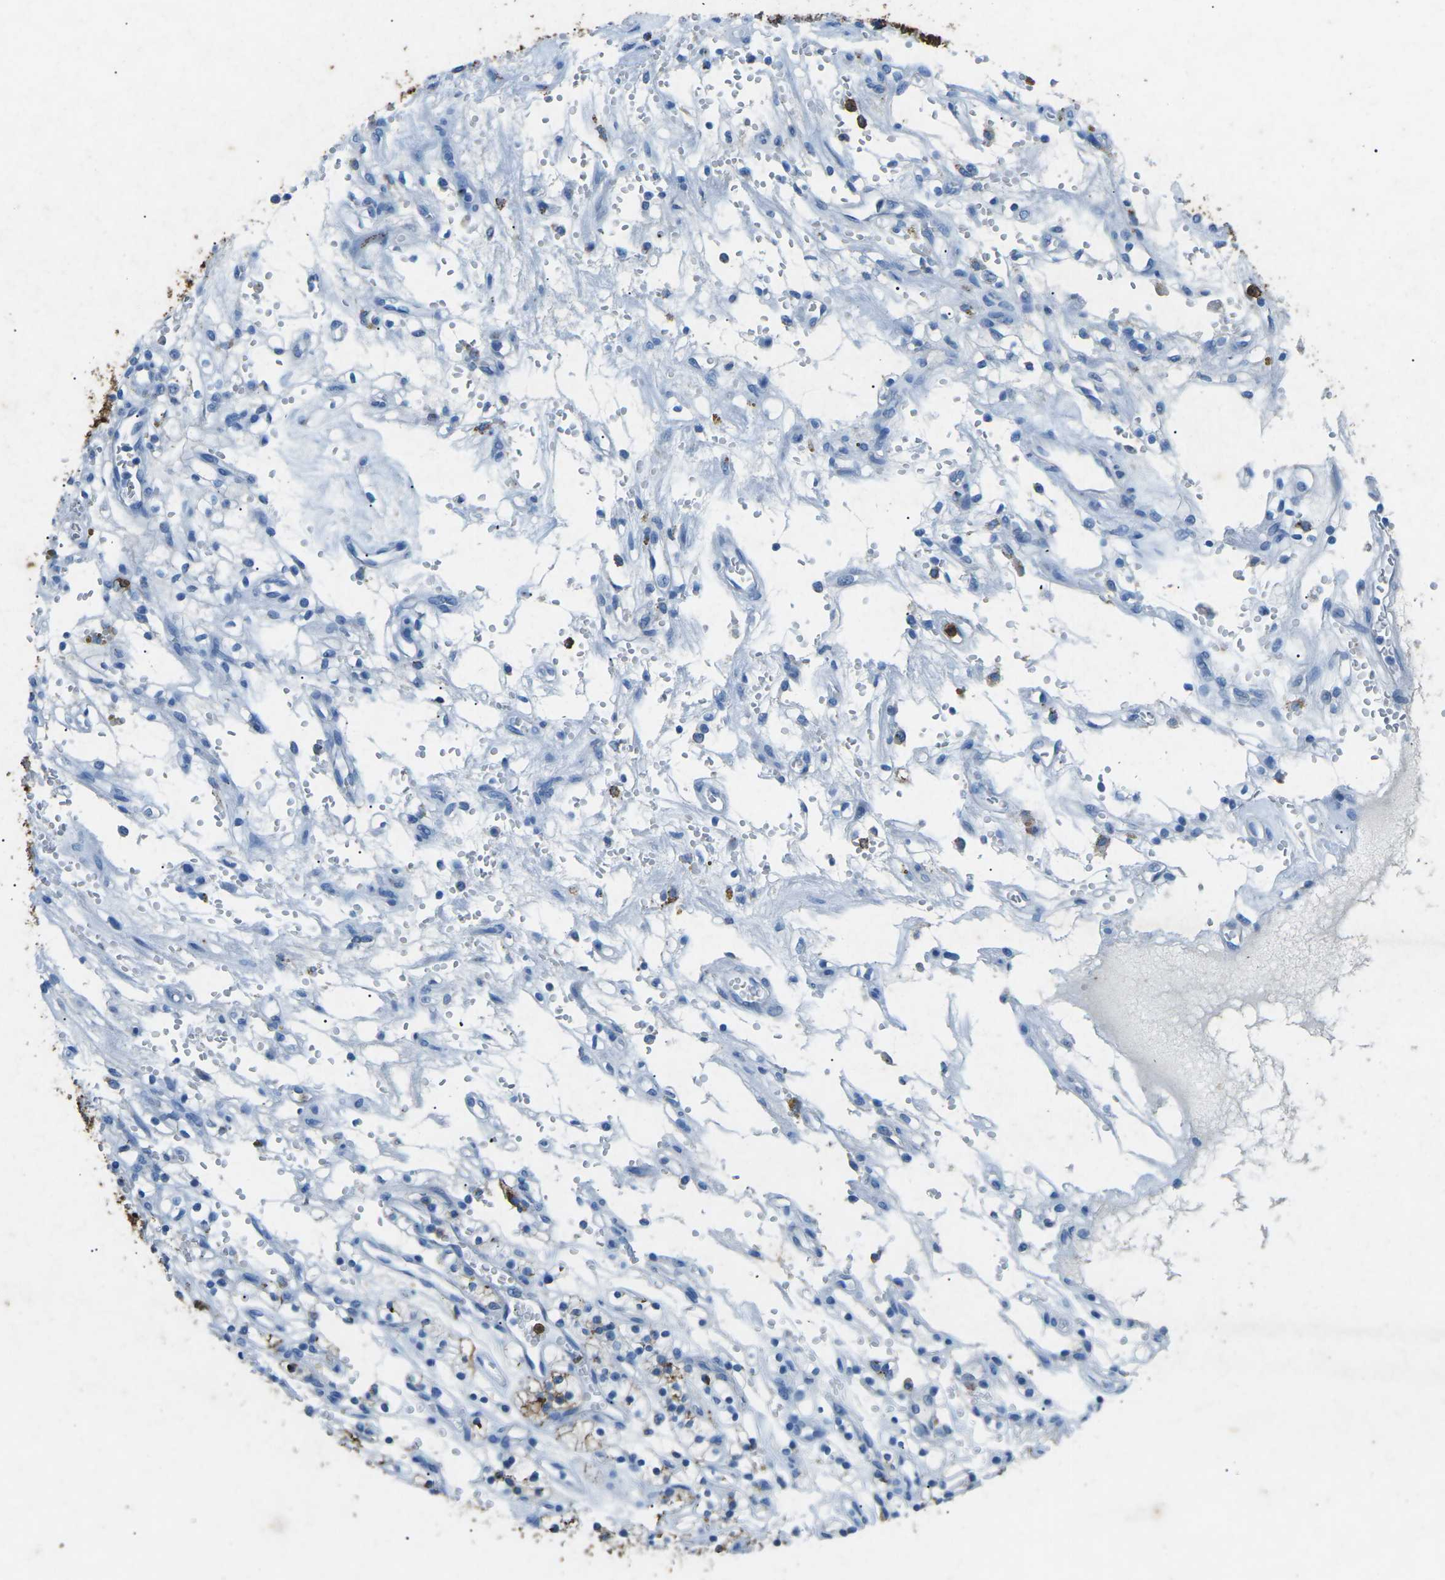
{"staining": {"intensity": "moderate", "quantity": "<25%", "location": "cytoplasmic/membranous"}, "tissue": "renal cancer", "cell_type": "Tumor cells", "image_type": "cancer", "snomed": [{"axis": "morphology", "description": "Adenocarcinoma, NOS"}, {"axis": "topography", "description": "Kidney"}], "caption": "Protein expression analysis of renal adenocarcinoma shows moderate cytoplasmic/membranous positivity in about <25% of tumor cells.", "gene": "CTAGE1", "patient": {"sex": "female", "age": 57}}